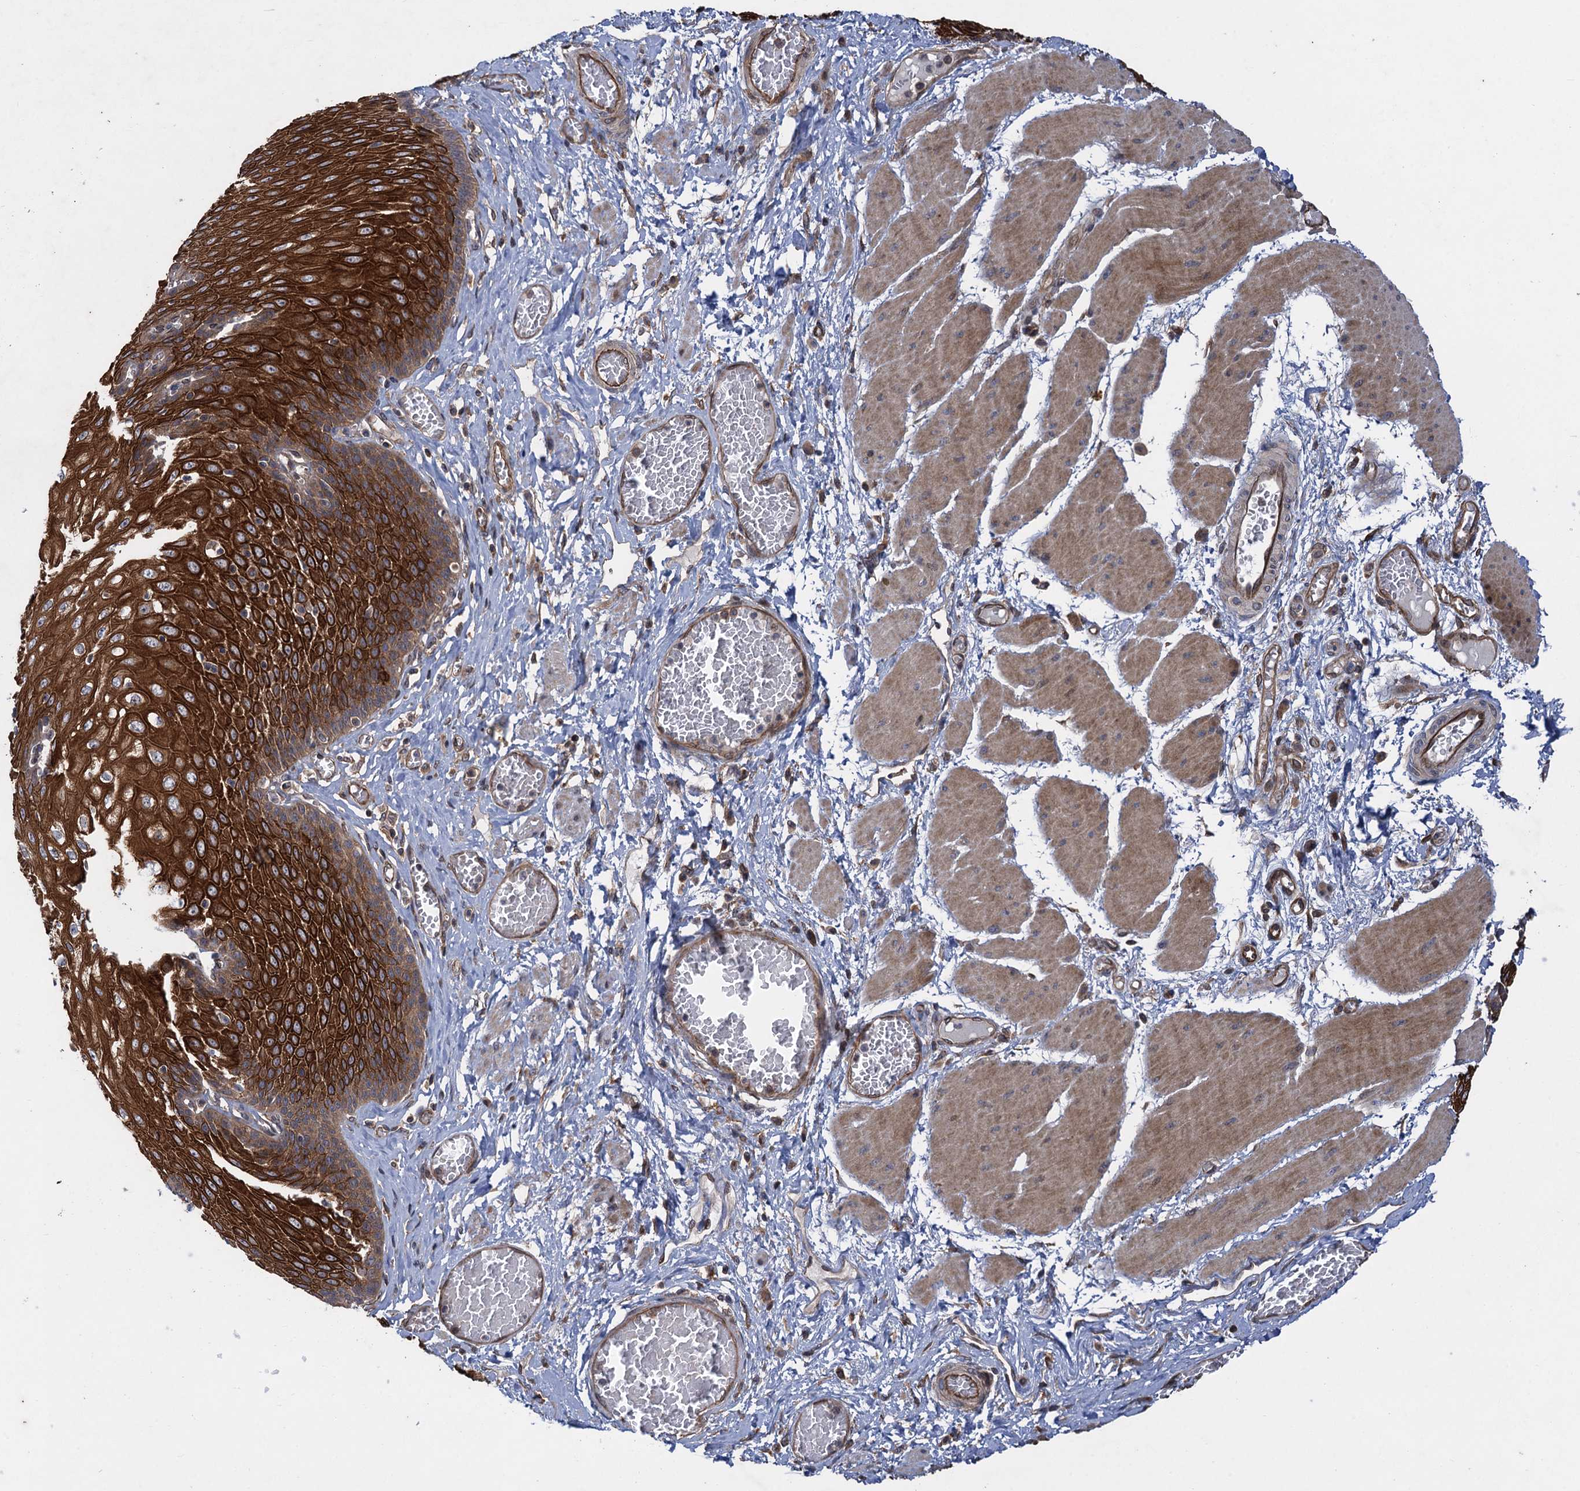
{"staining": {"intensity": "strong", "quantity": ">75%", "location": "cytoplasmic/membranous"}, "tissue": "esophagus", "cell_type": "Squamous epithelial cells", "image_type": "normal", "snomed": [{"axis": "morphology", "description": "Normal tissue, NOS"}, {"axis": "topography", "description": "Esophagus"}], "caption": "Protein staining of normal esophagus displays strong cytoplasmic/membranous positivity in approximately >75% of squamous epithelial cells. (IHC, brightfield microscopy, high magnification).", "gene": "HAUS1", "patient": {"sex": "male", "age": 60}}